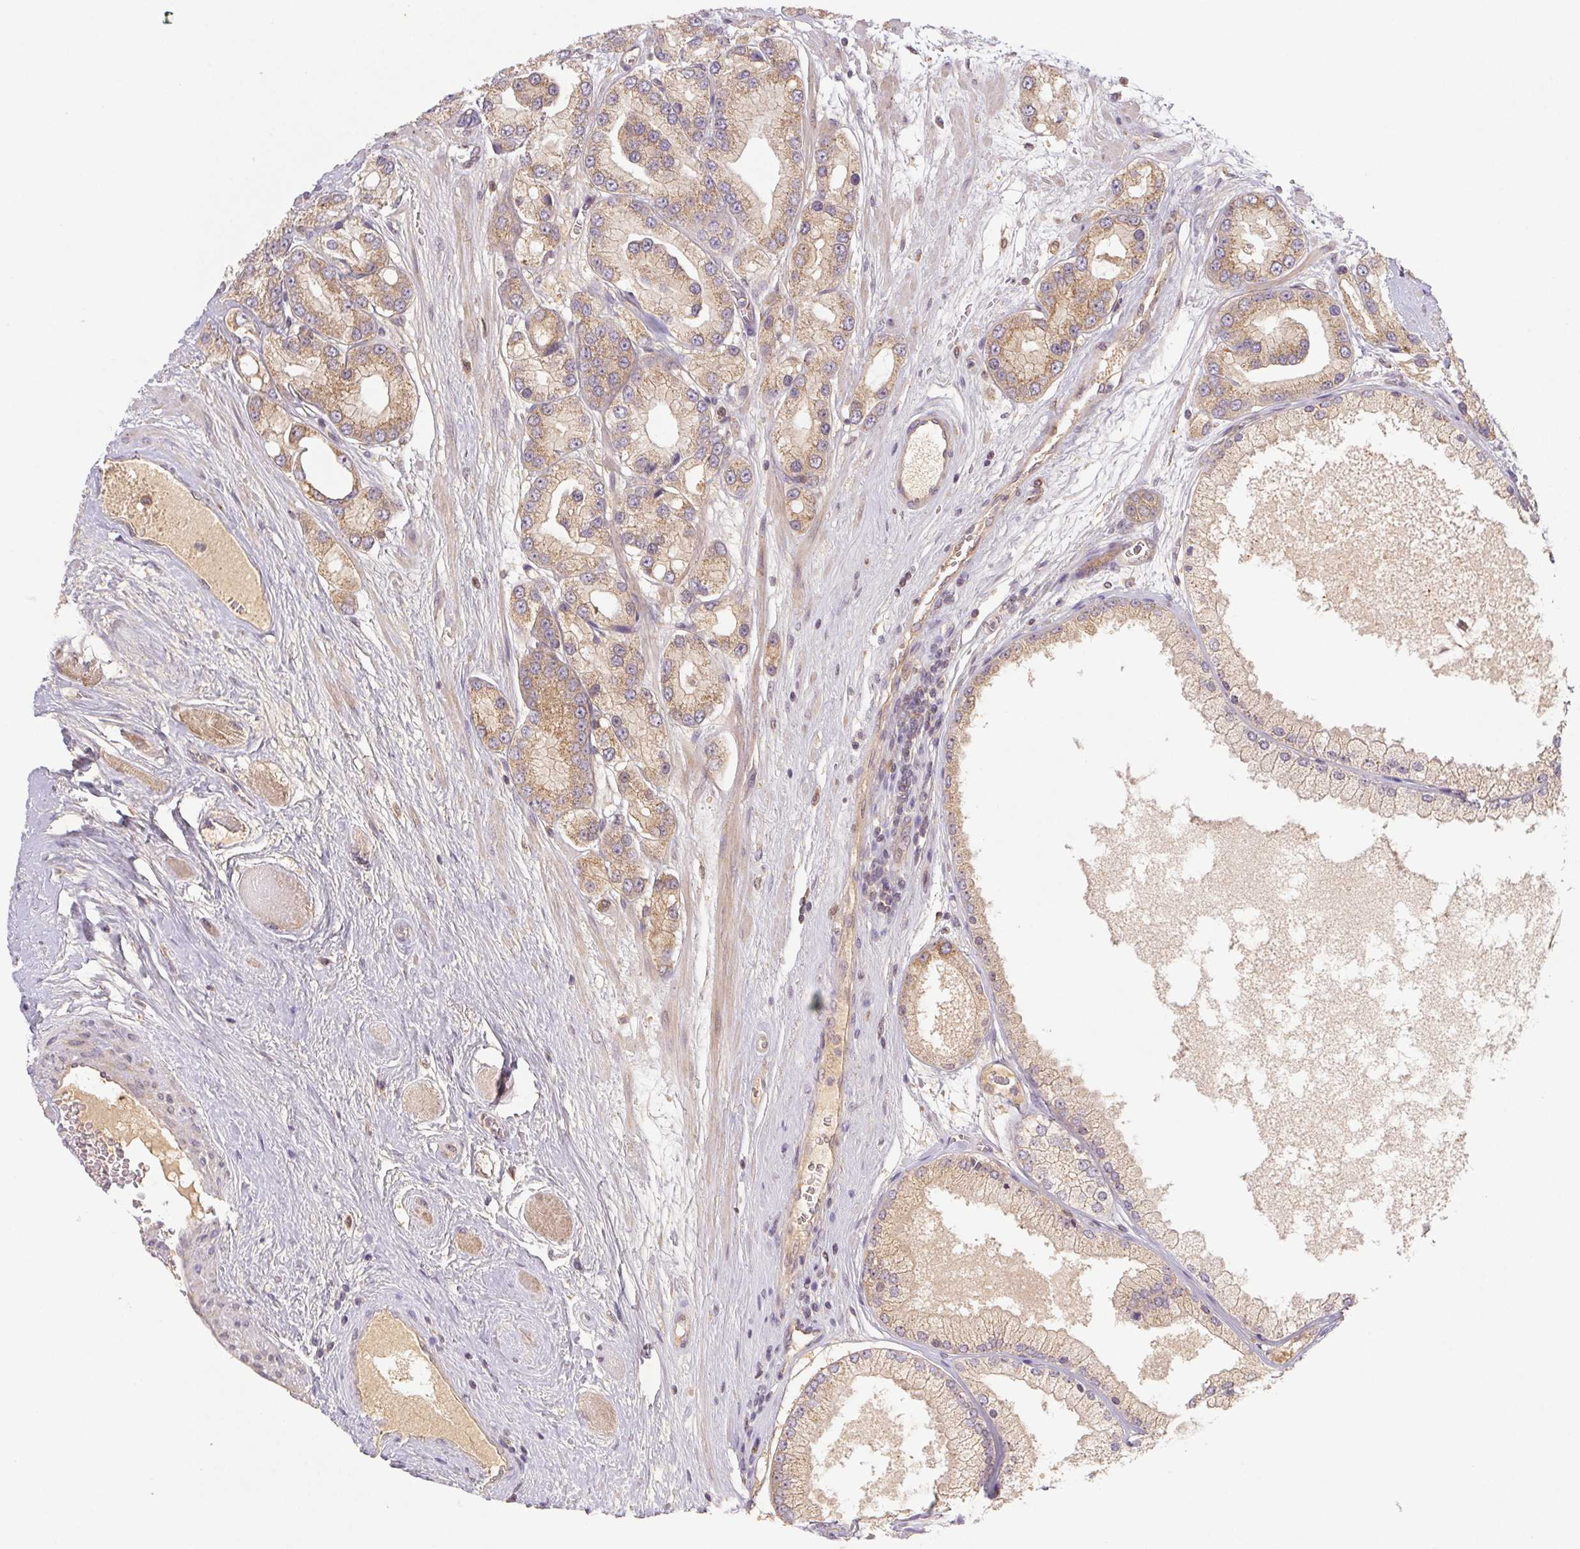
{"staining": {"intensity": "weak", "quantity": "25%-75%", "location": "cytoplasmic/membranous"}, "tissue": "prostate cancer", "cell_type": "Tumor cells", "image_type": "cancer", "snomed": [{"axis": "morphology", "description": "Adenocarcinoma, High grade"}, {"axis": "topography", "description": "Prostate"}], "caption": "Tumor cells reveal low levels of weak cytoplasmic/membranous positivity in about 25%-75% of cells in prostate high-grade adenocarcinoma. The staining was performed using DAB to visualize the protein expression in brown, while the nuclei were stained in blue with hematoxylin (Magnification: 20x).", "gene": "MTHFD1", "patient": {"sex": "male", "age": 67}}